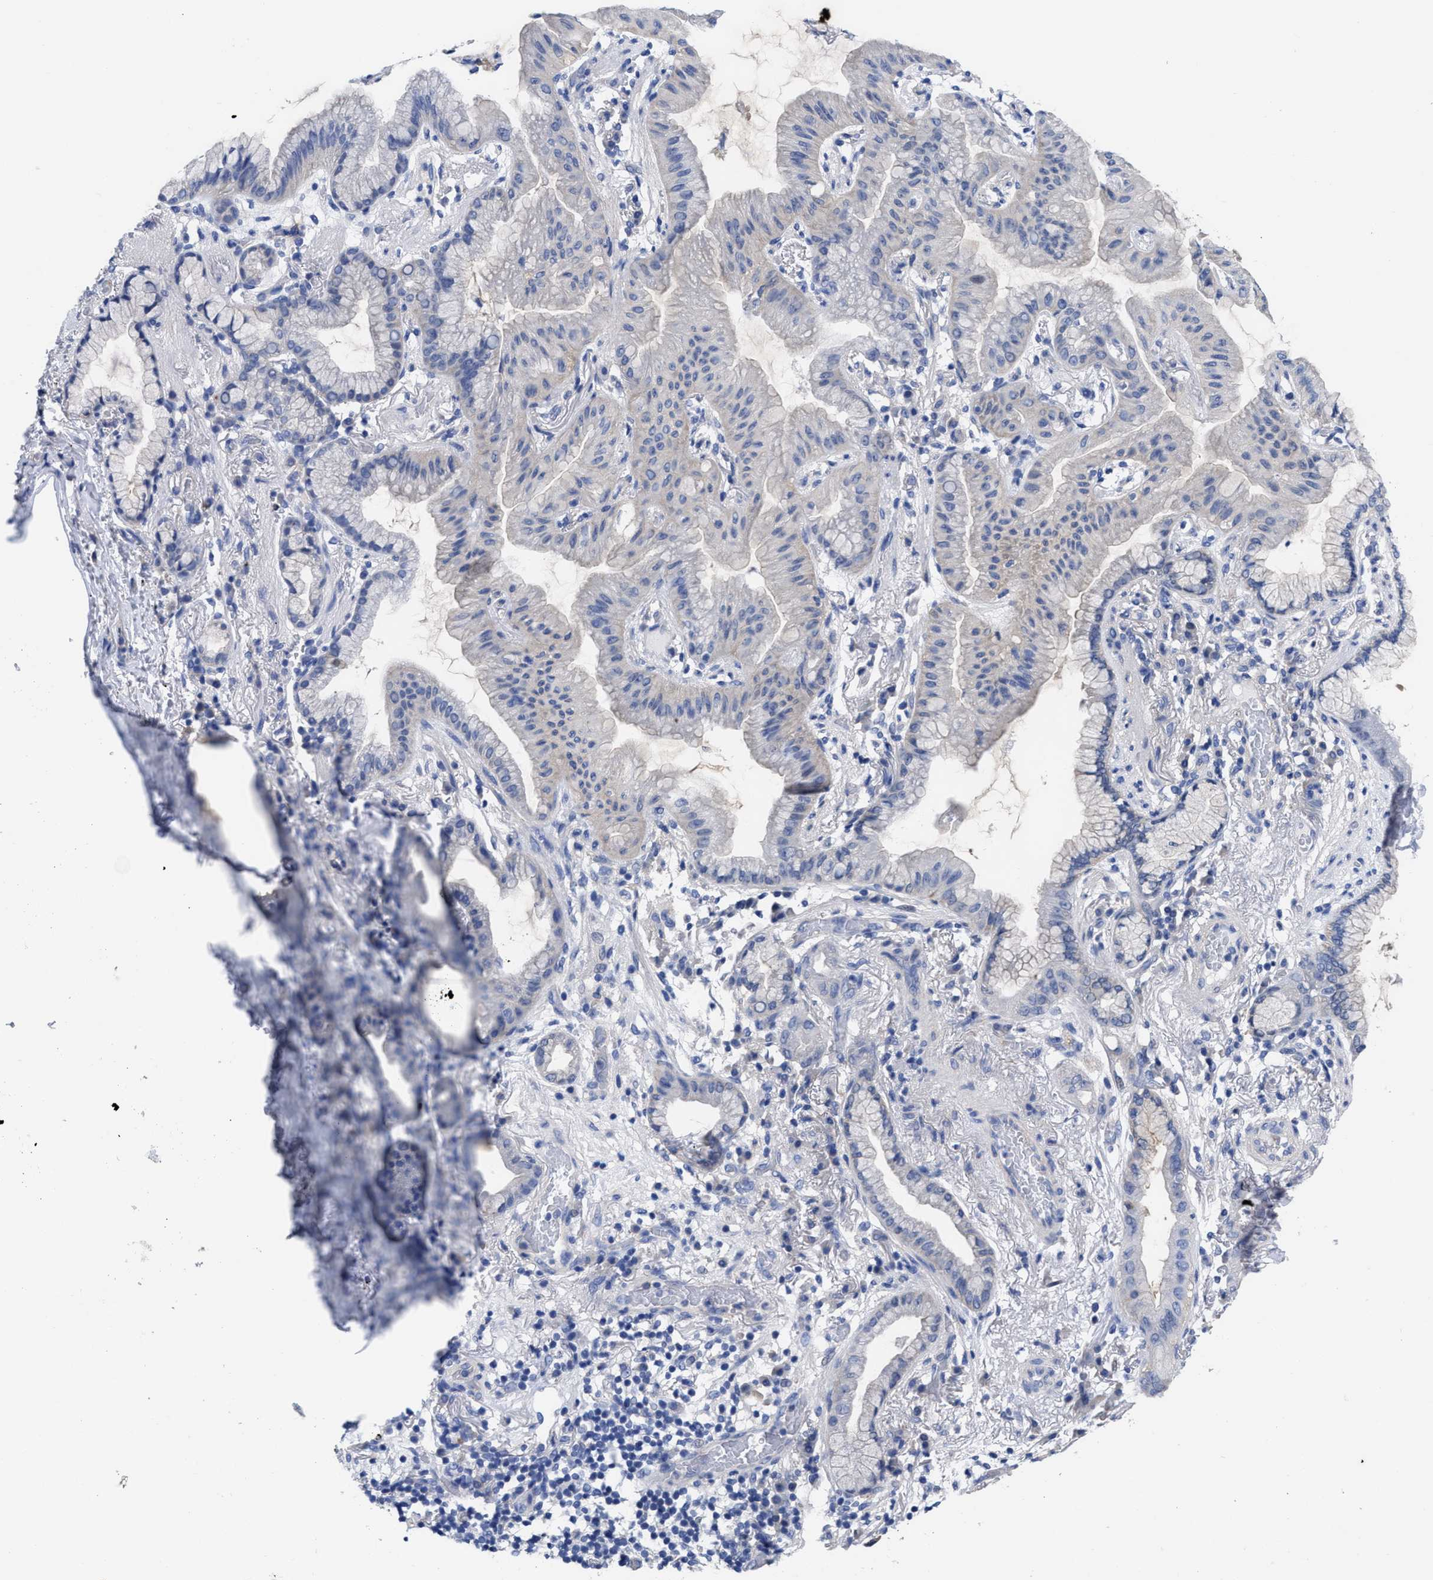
{"staining": {"intensity": "negative", "quantity": "none", "location": "none"}, "tissue": "lung cancer", "cell_type": "Tumor cells", "image_type": "cancer", "snomed": [{"axis": "morphology", "description": "Normal tissue, NOS"}, {"axis": "morphology", "description": "Adenocarcinoma, NOS"}, {"axis": "topography", "description": "Bronchus"}, {"axis": "topography", "description": "Lung"}], "caption": "Micrograph shows no protein expression in tumor cells of lung adenocarcinoma tissue. Nuclei are stained in blue.", "gene": "RBKS", "patient": {"sex": "female", "age": 70}}